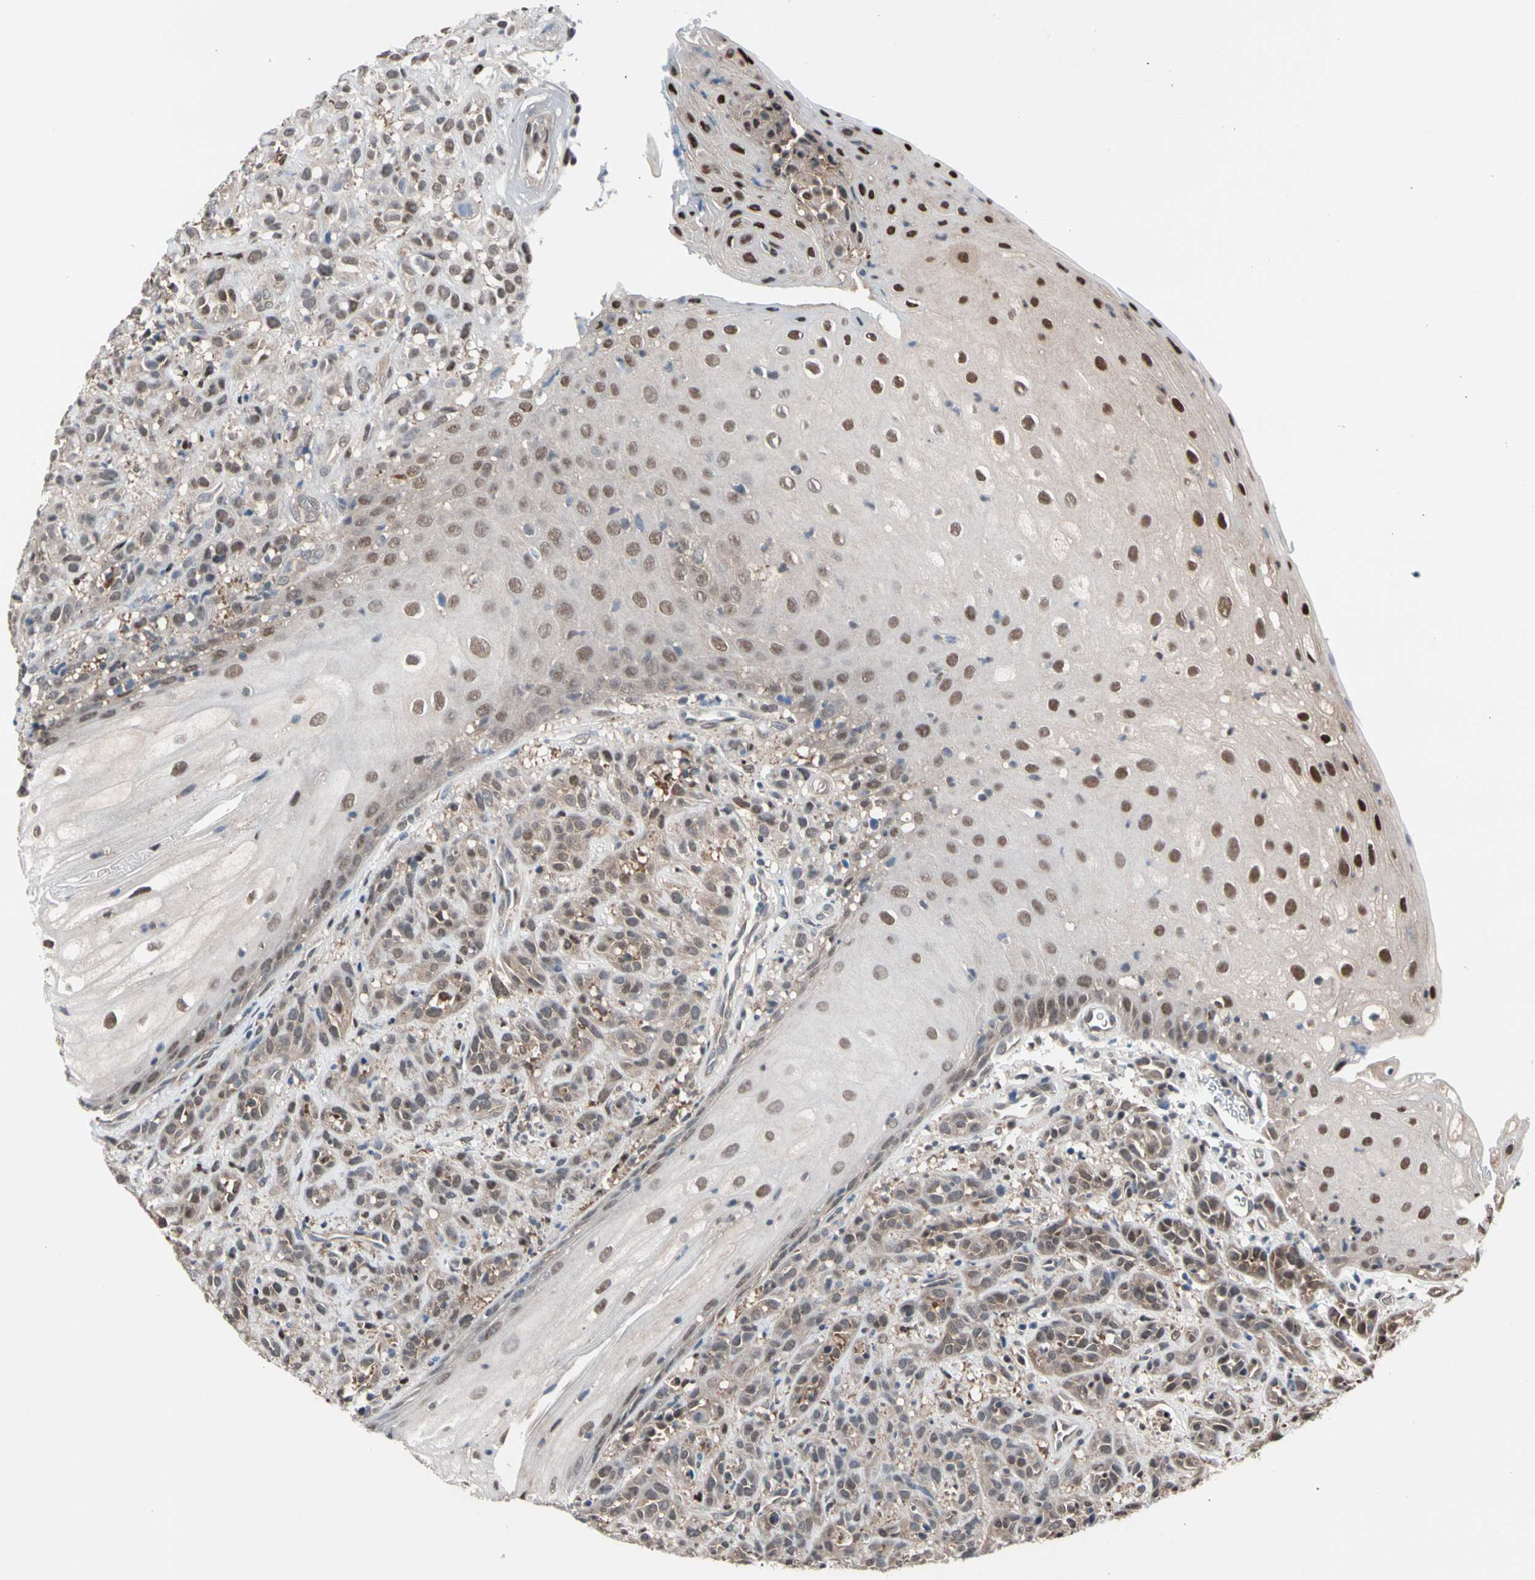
{"staining": {"intensity": "weak", "quantity": ">75%", "location": "cytoplasmic/membranous,nuclear"}, "tissue": "head and neck cancer", "cell_type": "Tumor cells", "image_type": "cancer", "snomed": [{"axis": "morphology", "description": "Normal tissue, NOS"}, {"axis": "morphology", "description": "Squamous cell carcinoma, NOS"}, {"axis": "topography", "description": "Cartilage tissue"}, {"axis": "topography", "description": "Head-Neck"}], "caption": "Immunohistochemical staining of human head and neck cancer (squamous cell carcinoma) demonstrates low levels of weak cytoplasmic/membranous and nuclear protein staining in approximately >75% of tumor cells.", "gene": "PSMA2", "patient": {"sex": "male", "age": 62}}